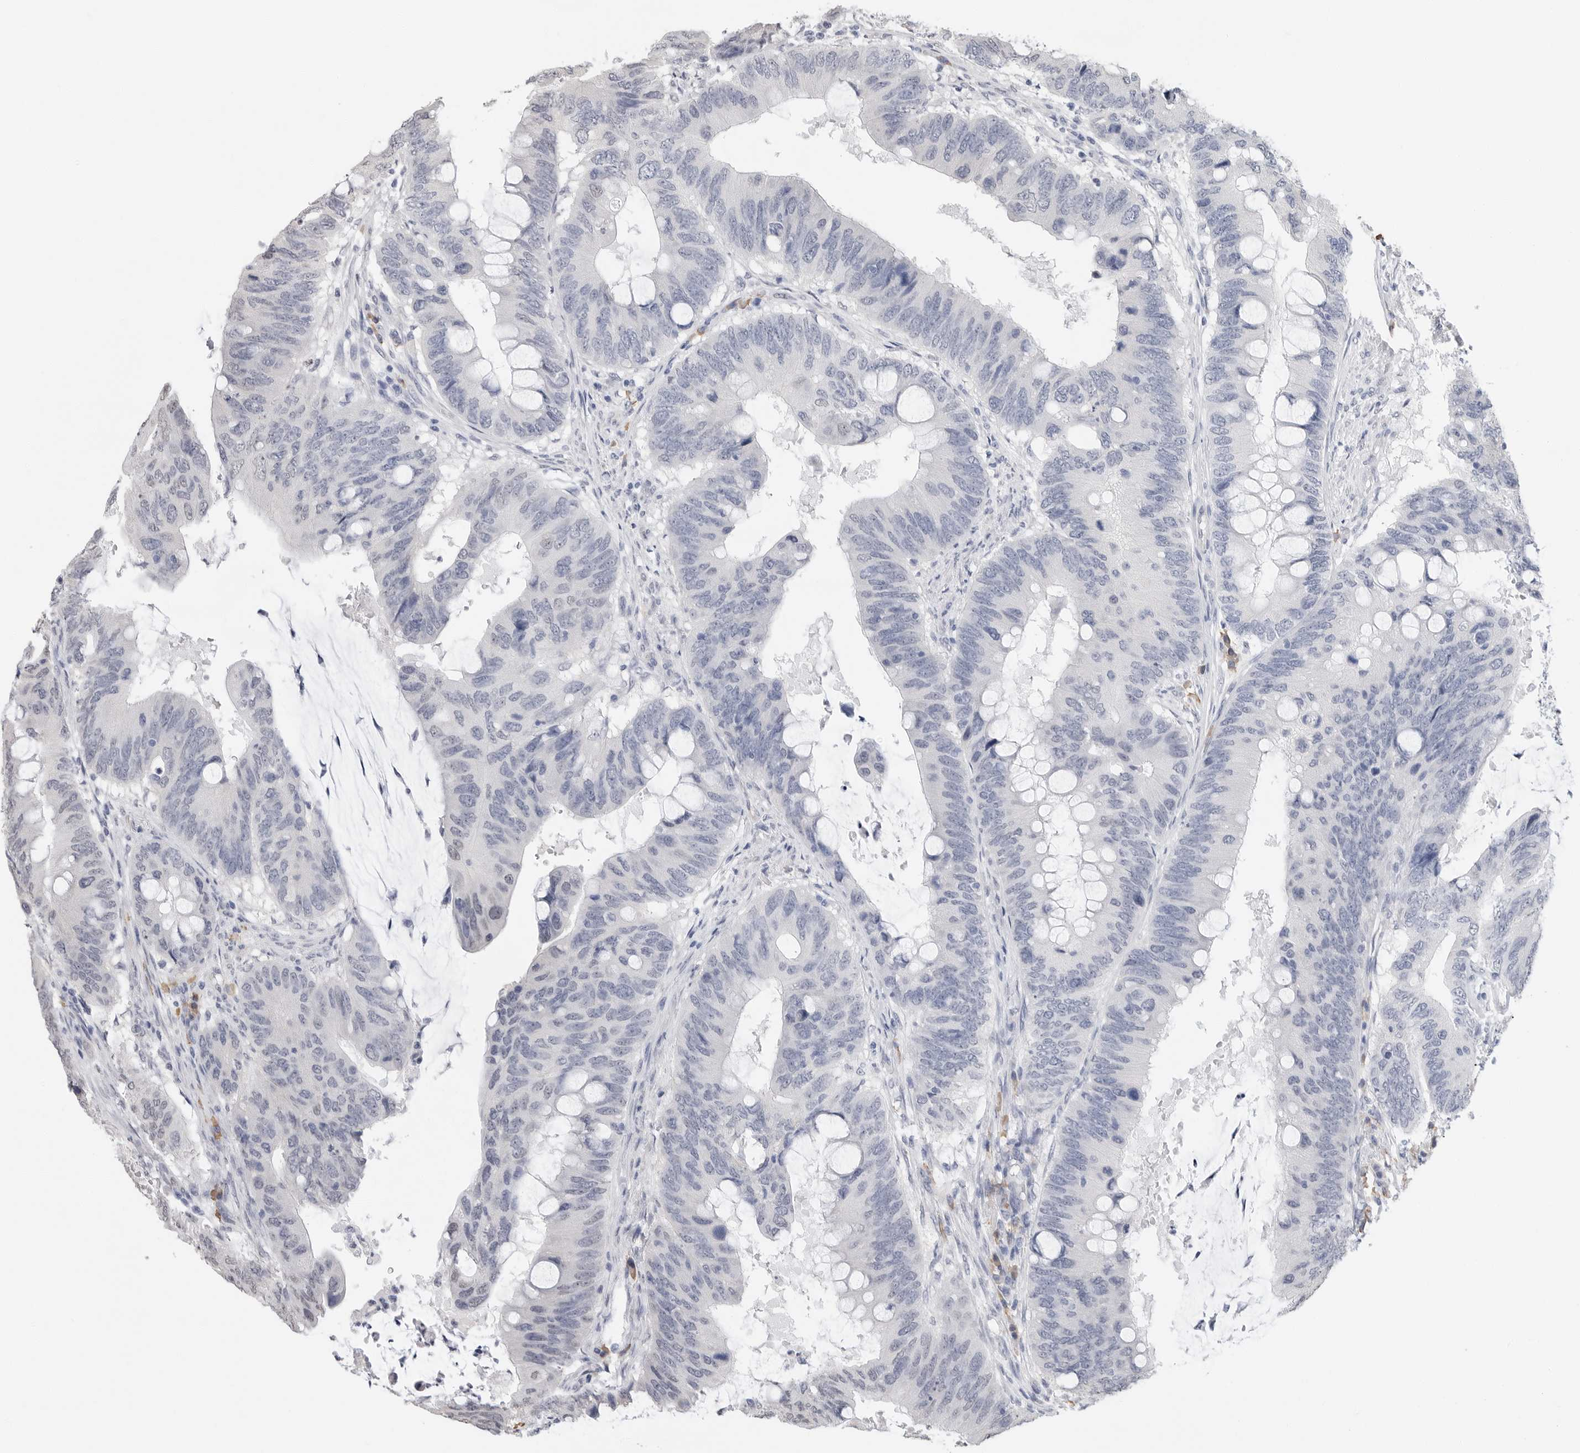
{"staining": {"intensity": "negative", "quantity": "none", "location": "none"}, "tissue": "colorectal cancer", "cell_type": "Tumor cells", "image_type": "cancer", "snomed": [{"axis": "morphology", "description": "Adenocarcinoma, NOS"}, {"axis": "topography", "description": "Colon"}], "caption": "This is a photomicrograph of immunohistochemistry (IHC) staining of adenocarcinoma (colorectal), which shows no expression in tumor cells.", "gene": "ARHGEF10", "patient": {"sex": "male", "age": 71}}